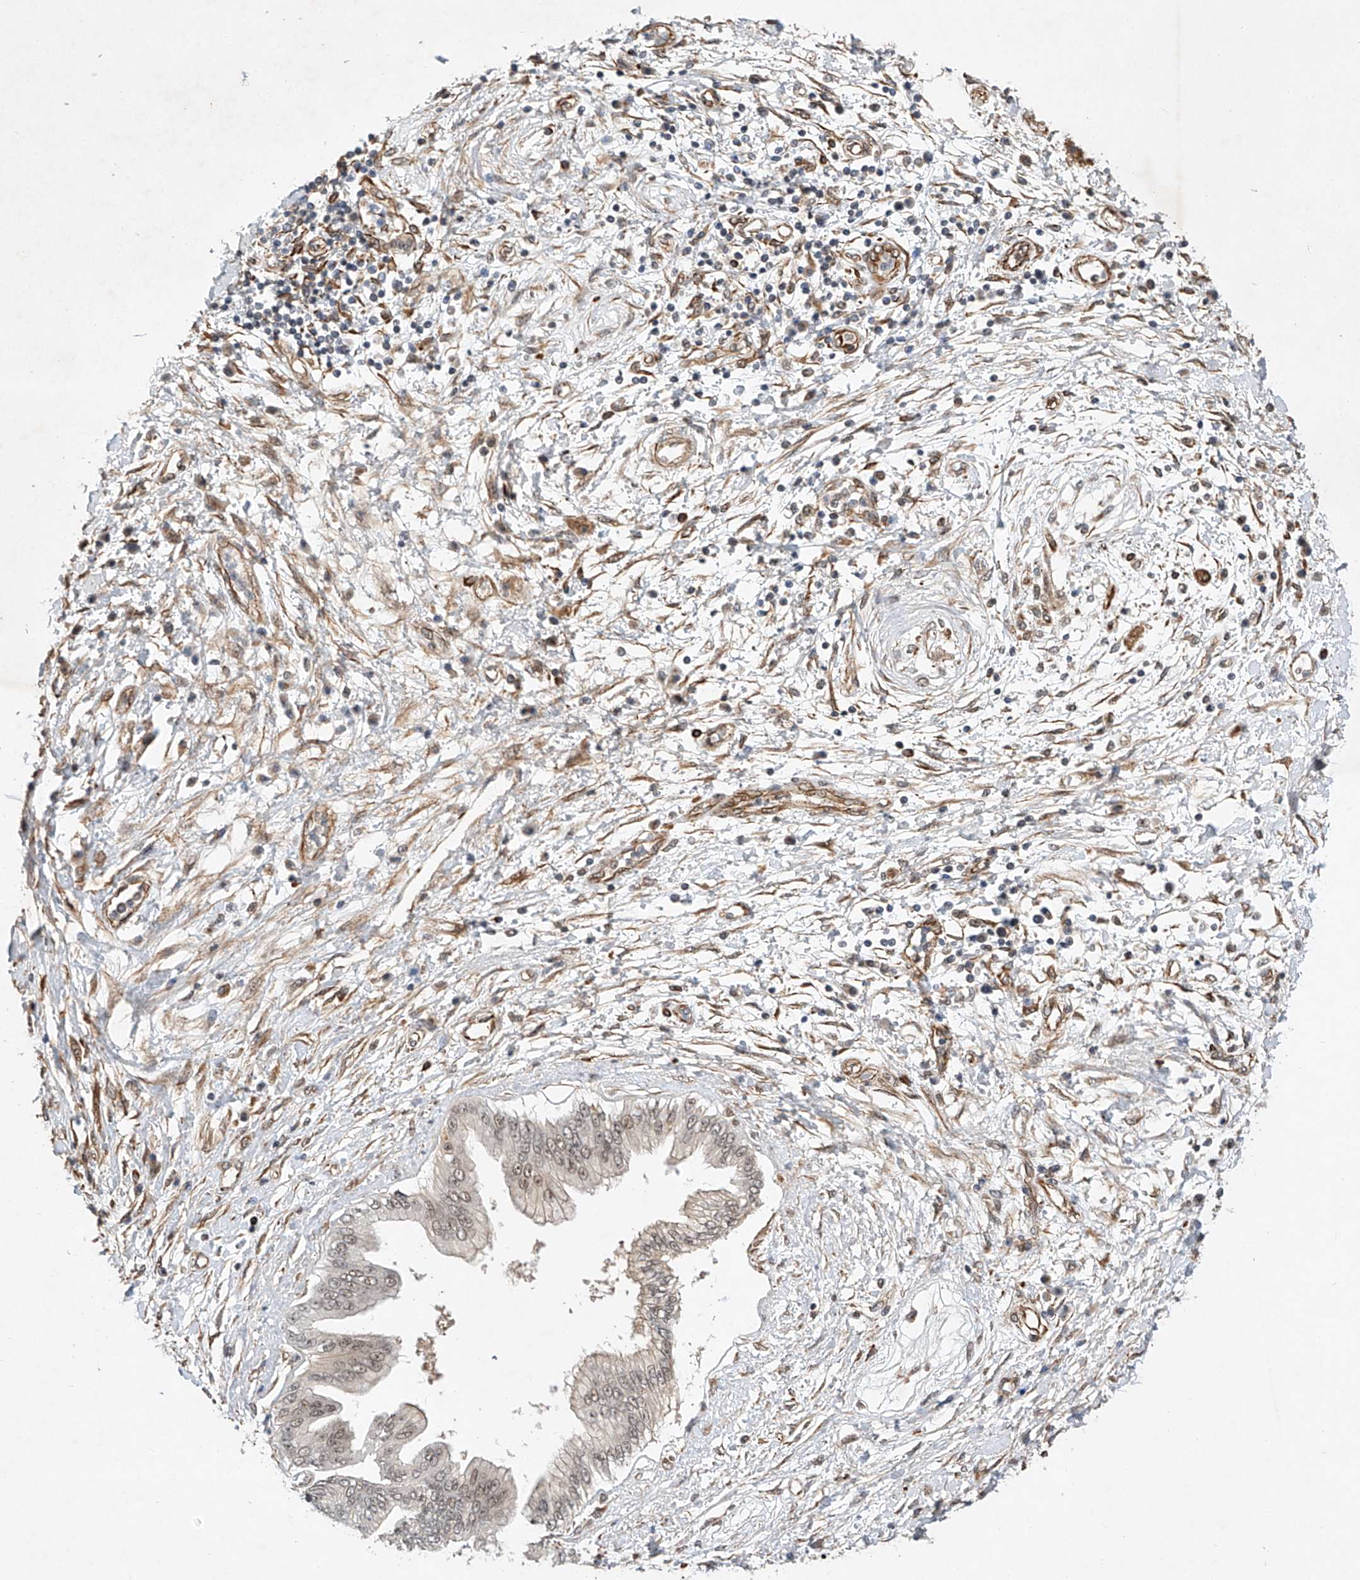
{"staining": {"intensity": "weak", "quantity": ">75%", "location": "nuclear"}, "tissue": "pancreatic cancer", "cell_type": "Tumor cells", "image_type": "cancer", "snomed": [{"axis": "morphology", "description": "Adenocarcinoma, NOS"}, {"axis": "topography", "description": "Pancreas"}], "caption": "There is low levels of weak nuclear positivity in tumor cells of pancreatic adenocarcinoma, as demonstrated by immunohistochemical staining (brown color).", "gene": "AMD1", "patient": {"sex": "female", "age": 56}}